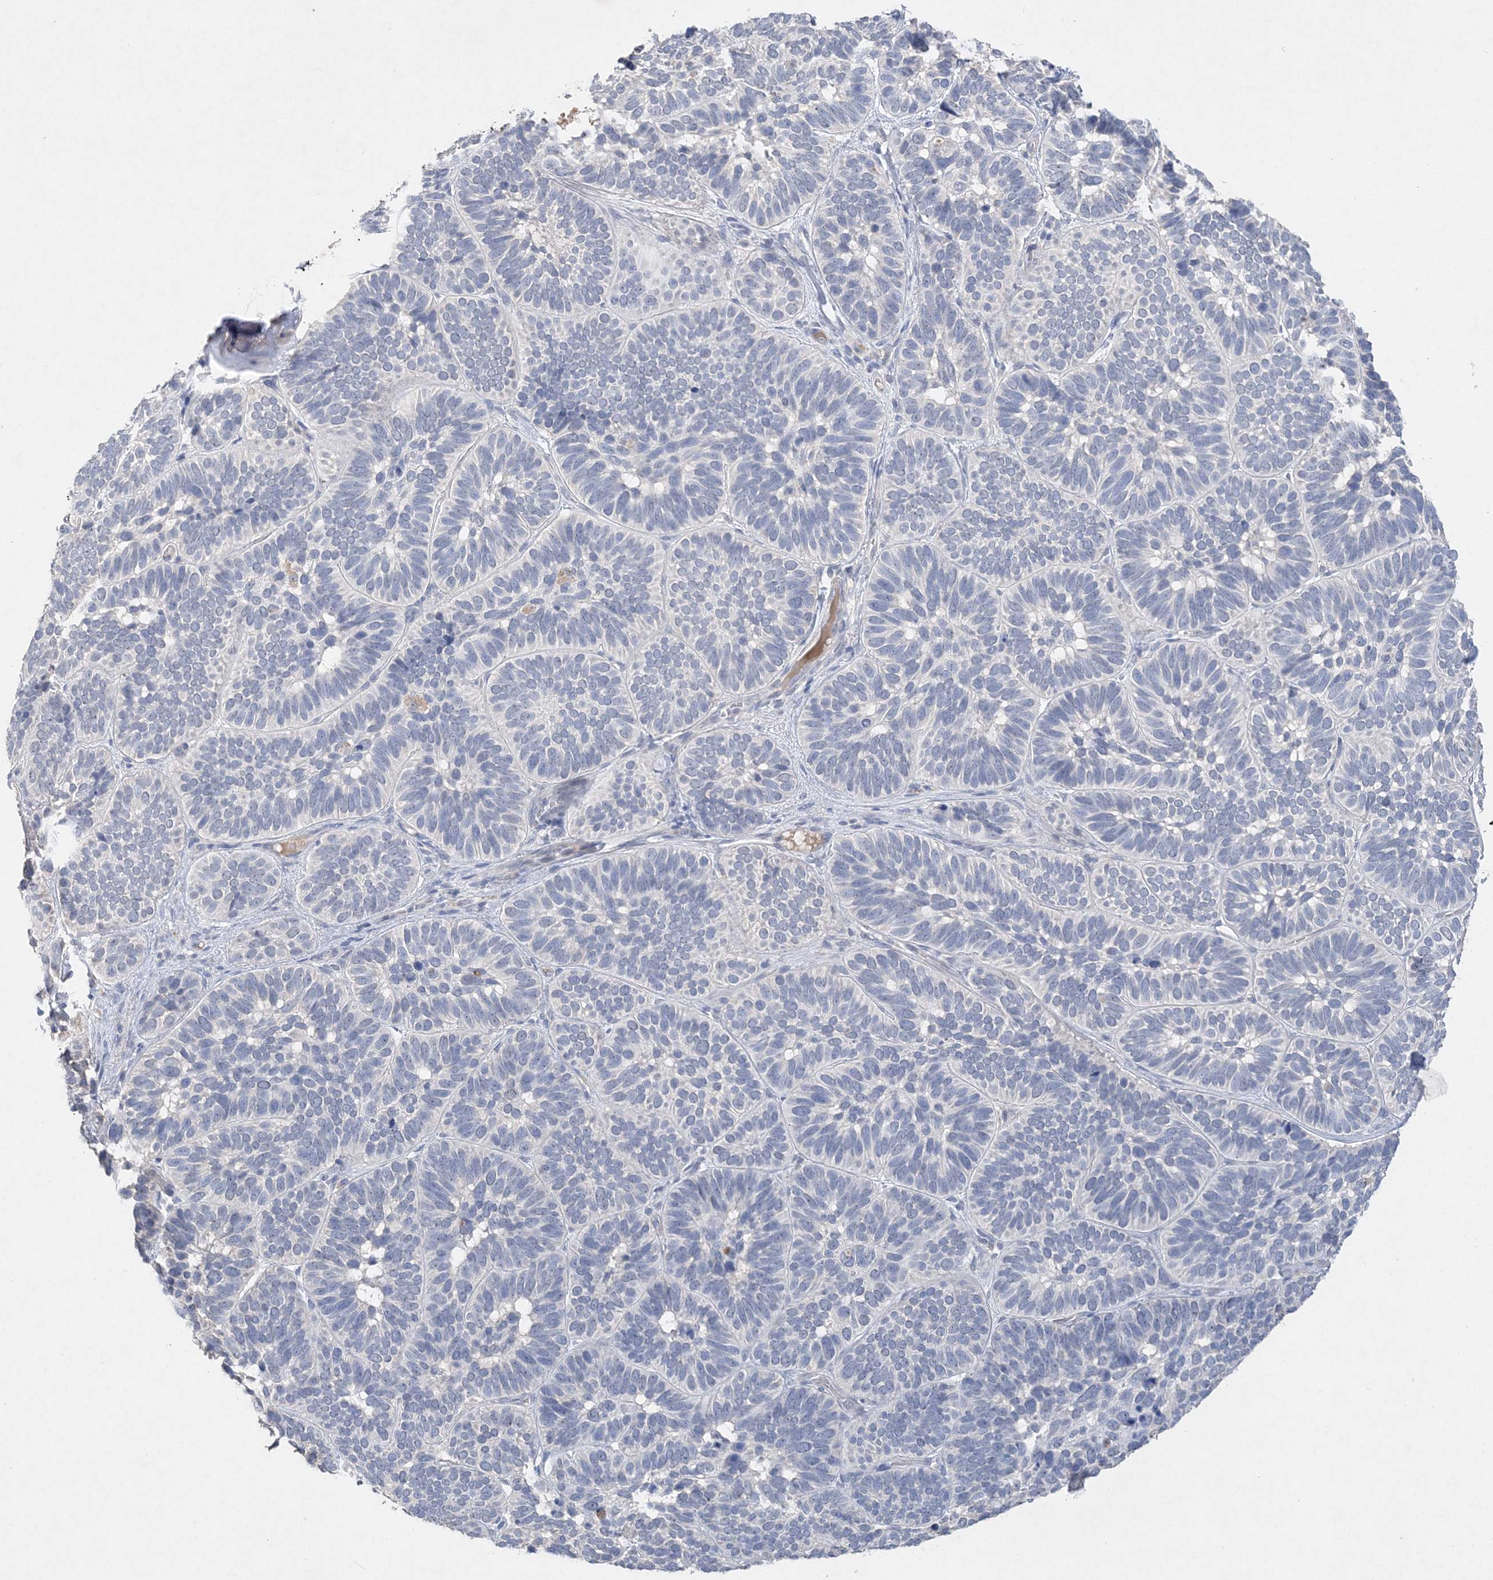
{"staining": {"intensity": "negative", "quantity": "none", "location": "none"}, "tissue": "skin cancer", "cell_type": "Tumor cells", "image_type": "cancer", "snomed": [{"axis": "morphology", "description": "Basal cell carcinoma"}, {"axis": "topography", "description": "Skin"}], "caption": "A micrograph of skin basal cell carcinoma stained for a protein displays no brown staining in tumor cells.", "gene": "C11orf58", "patient": {"sex": "male", "age": 62}}